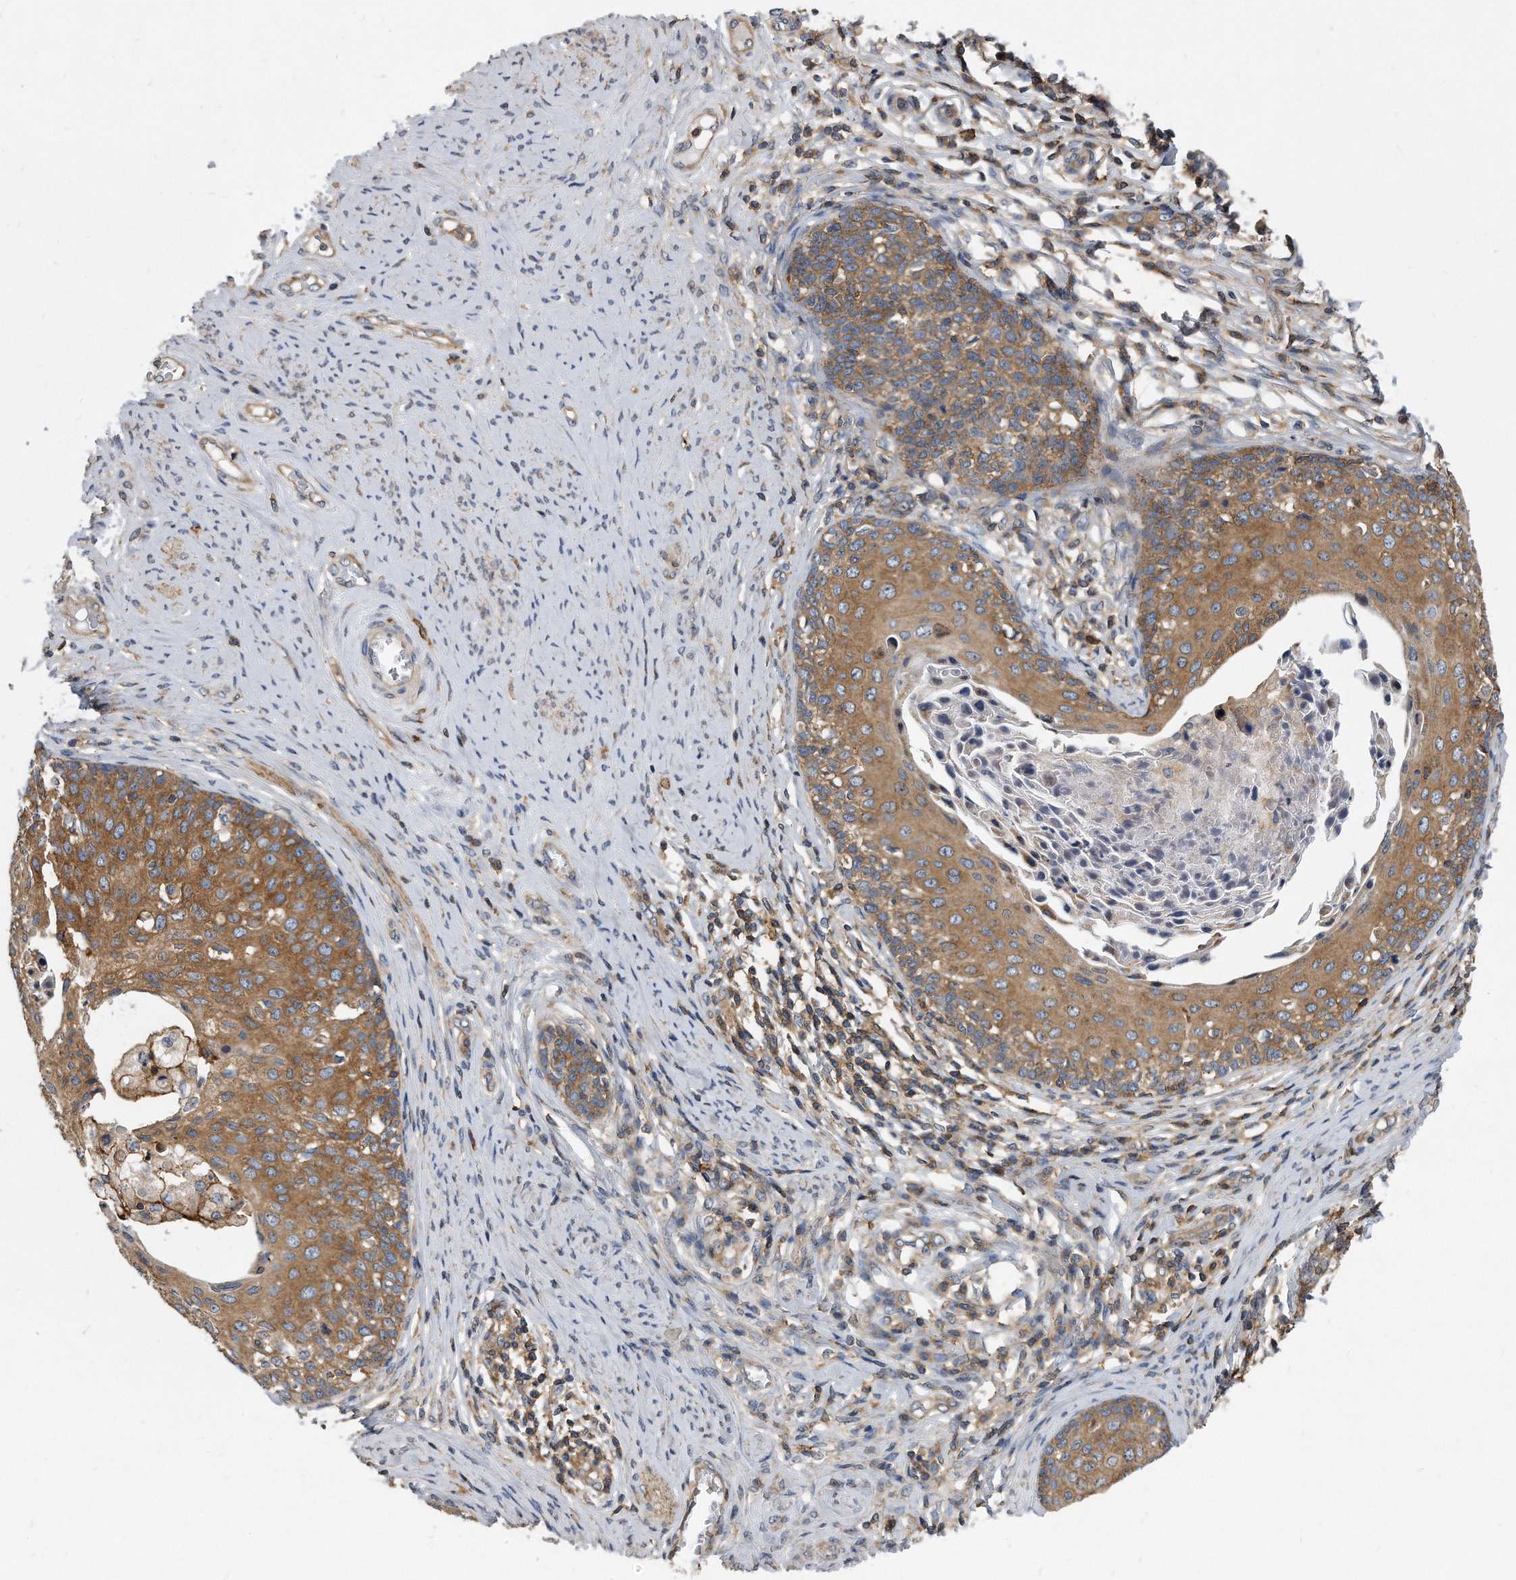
{"staining": {"intensity": "moderate", "quantity": ">75%", "location": "cytoplasmic/membranous"}, "tissue": "cervical cancer", "cell_type": "Tumor cells", "image_type": "cancer", "snomed": [{"axis": "morphology", "description": "Squamous cell carcinoma, NOS"}, {"axis": "morphology", "description": "Adenocarcinoma, NOS"}, {"axis": "topography", "description": "Cervix"}], "caption": "Immunohistochemistry of human cervical adenocarcinoma reveals medium levels of moderate cytoplasmic/membranous staining in about >75% of tumor cells.", "gene": "ATG5", "patient": {"sex": "female", "age": 52}}